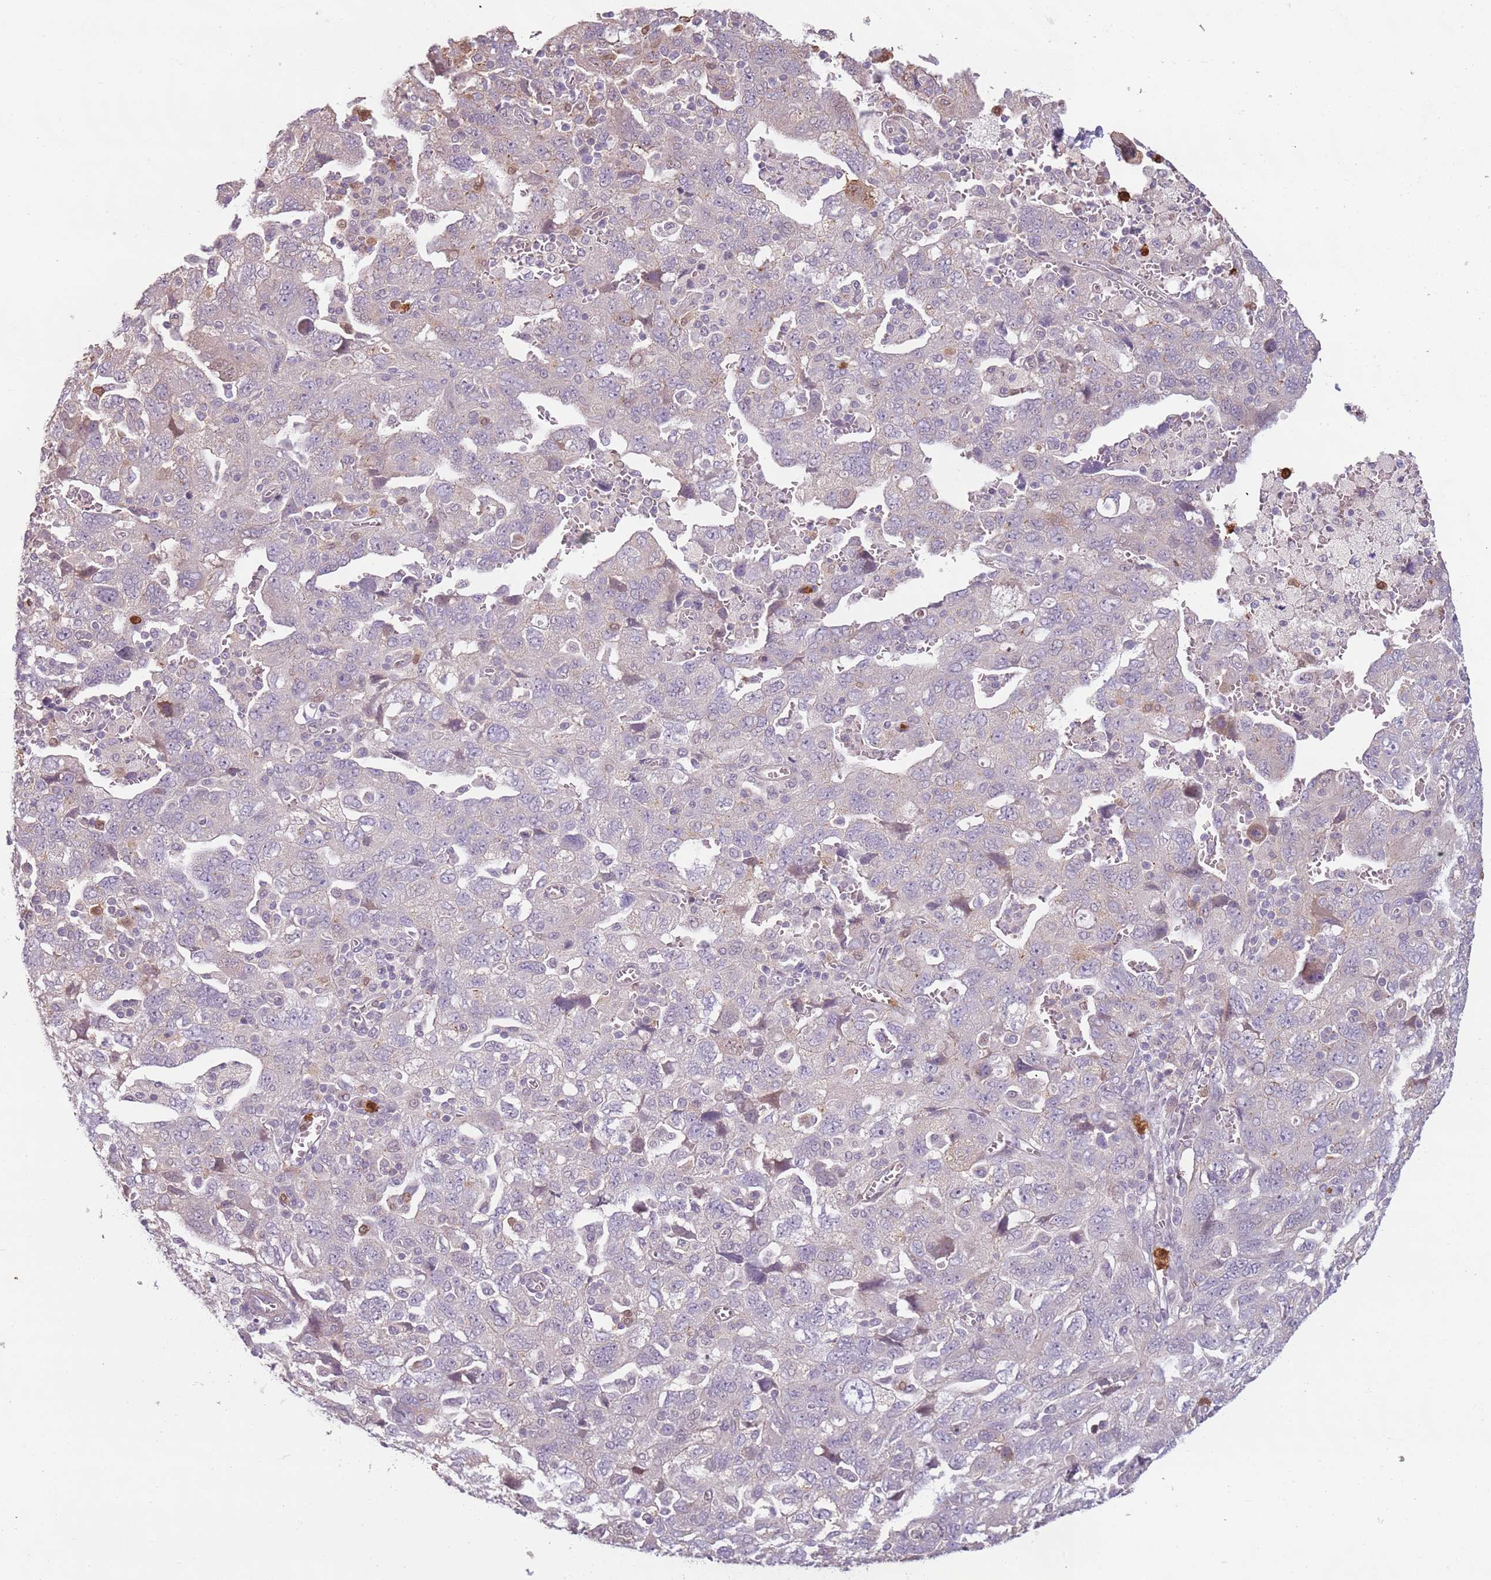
{"staining": {"intensity": "negative", "quantity": "none", "location": "none"}, "tissue": "ovarian cancer", "cell_type": "Tumor cells", "image_type": "cancer", "snomed": [{"axis": "morphology", "description": "Carcinoma, NOS"}, {"axis": "morphology", "description": "Cystadenocarcinoma, serous, NOS"}, {"axis": "topography", "description": "Ovary"}], "caption": "Immunohistochemistry micrograph of ovarian cancer (serous cystadenocarcinoma) stained for a protein (brown), which displays no positivity in tumor cells.", "gene": "SPAG4", "patient": {"sex": "female", "age": 69}}